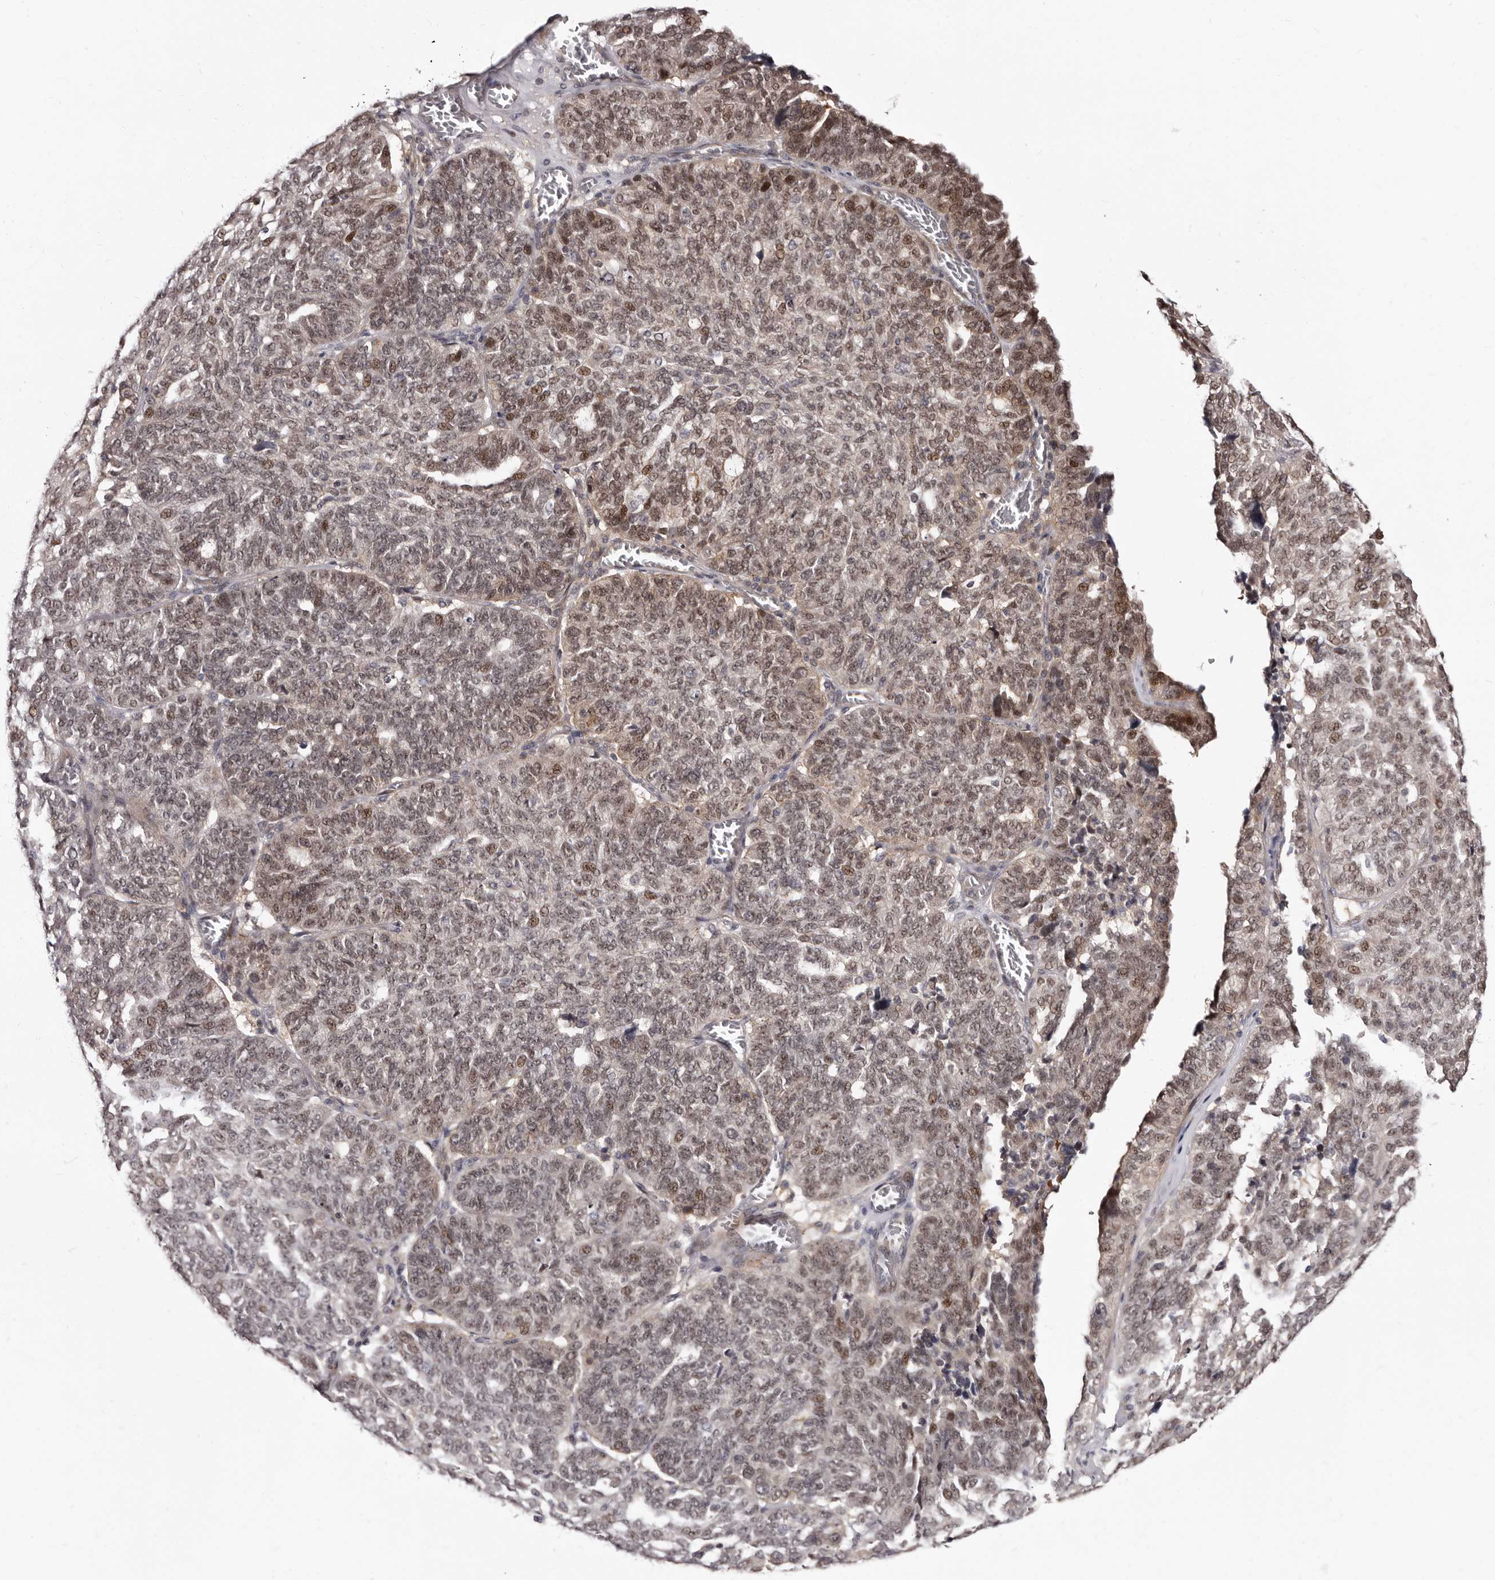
{"staining": {"intensity": "moderate", "quantity": ">75%", "location": "nuclear"}, "tissue": "ovarian cancer", "cell_type": "Tumor cells", "image_type": "cancer", "snomed": [{"axis": "morphology", "description": "Cystadenocarcinoma, serous, NOS"}, {"axis": "topography", "description": "Ovary"}], "caption": "Immunohistochemical staining of ovarian serous cystadenocarcinoma displays moderate nuclear protein positivity in approximately >75% of tumor cells.", "gene": "PHF20L1", "patient": {"sex": "female", "age": 59}}